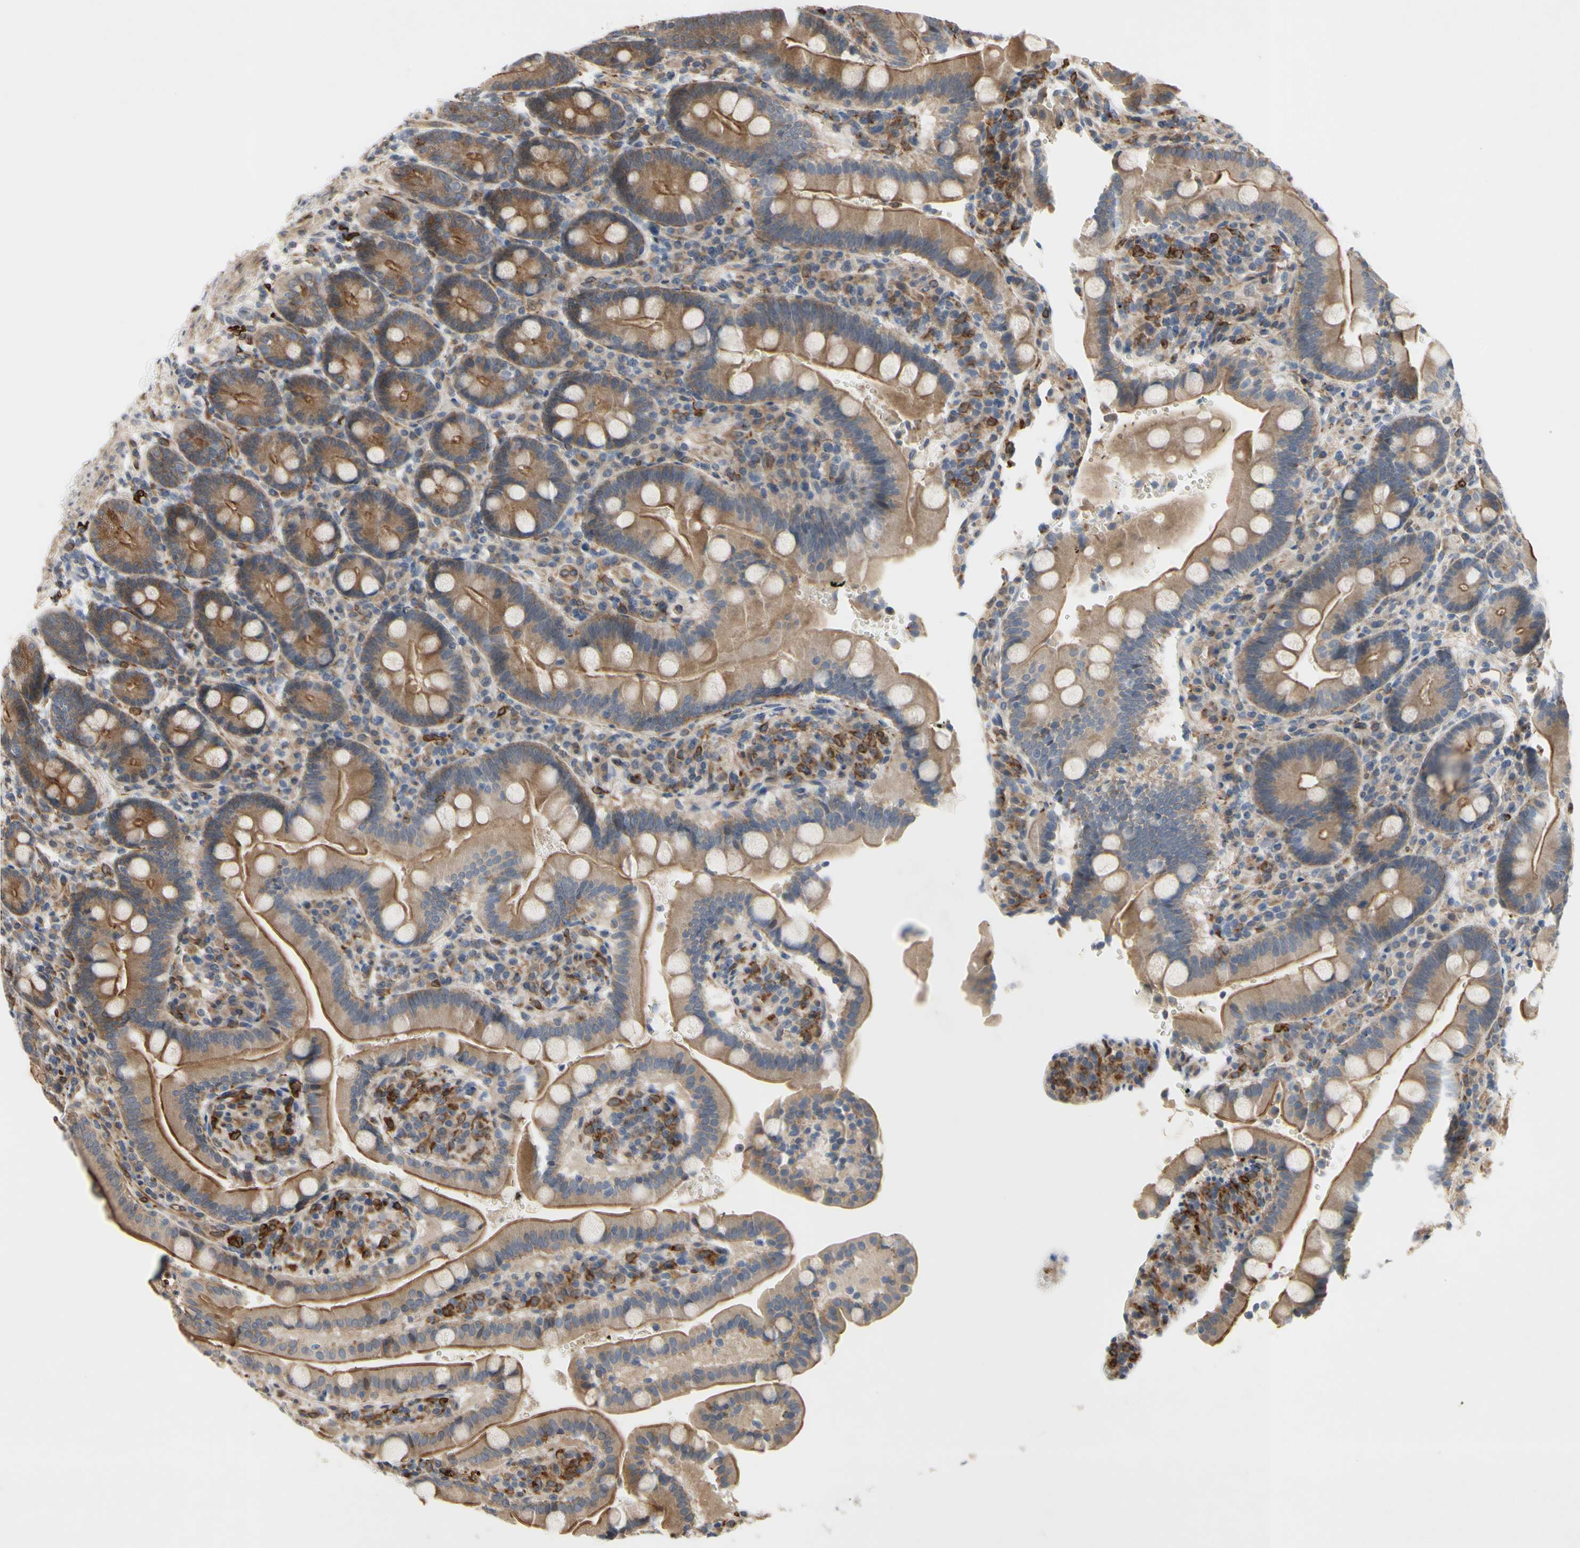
{"staining": {"intensity": "moderate", "quantity": ">75%", "location": "cytoplasmic/membranous"}, "tissue": "duodenum", "cell_type": "Glandular cells", "image_type": "normal", "snomed": [{"axis": "morphology", "description": "Normal tissue, NOS"}, {"axis": "topography", "description": "Small intestine, NOS"}], "caption": "Immunohistochemistry (IHC) (DAB (3,3'-diaminobenzidine)) staining of unremarkable human duodenum demonstrates moderate cytoplasmic/membranous protein expression in about >75% of glandular cells.", "gene": "PLXNA2", "patient": {"sex": "female", "age": 71}}